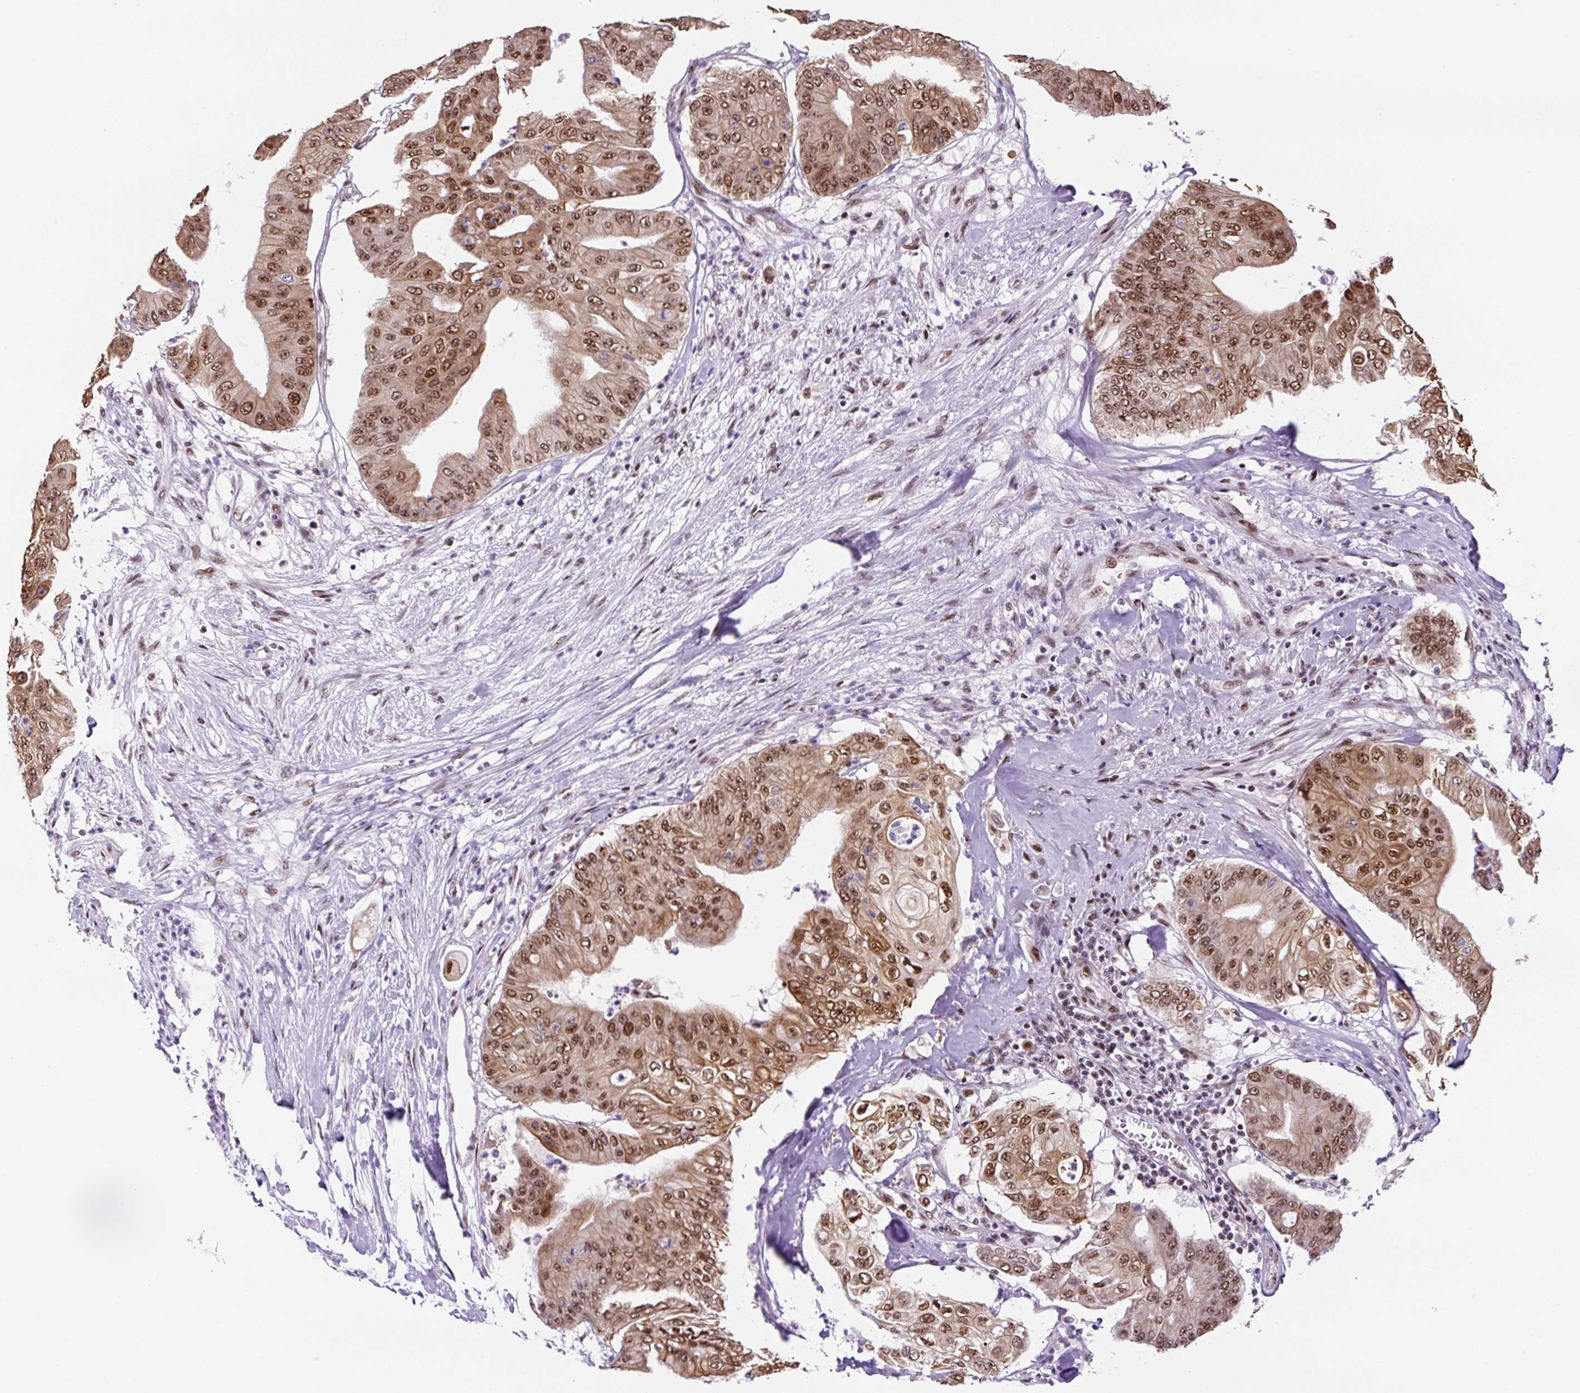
{"staining": {"intensity": "moderate", "quantity": ">75%", "location": "cytoplasmic/membranous,nuclear"}, "tissue": "pancreatic cancer", "cell_type": "Tumor cells", "image_type": "cancer", "snomed": [{"axis": "morphology", "description": "Adenocarcinoma, NOS"}, {"axis": "topography", "description": "Pancreas"}], "caption": "Pancreatic cancer tissue reveals moderate cytoplasmic/membranous and nuclear expression in about >75% of tumor cells, visualized by immunohistochemistry.", "gene": "TAF1A", "patient": {"sex": "female", "age": 77}}